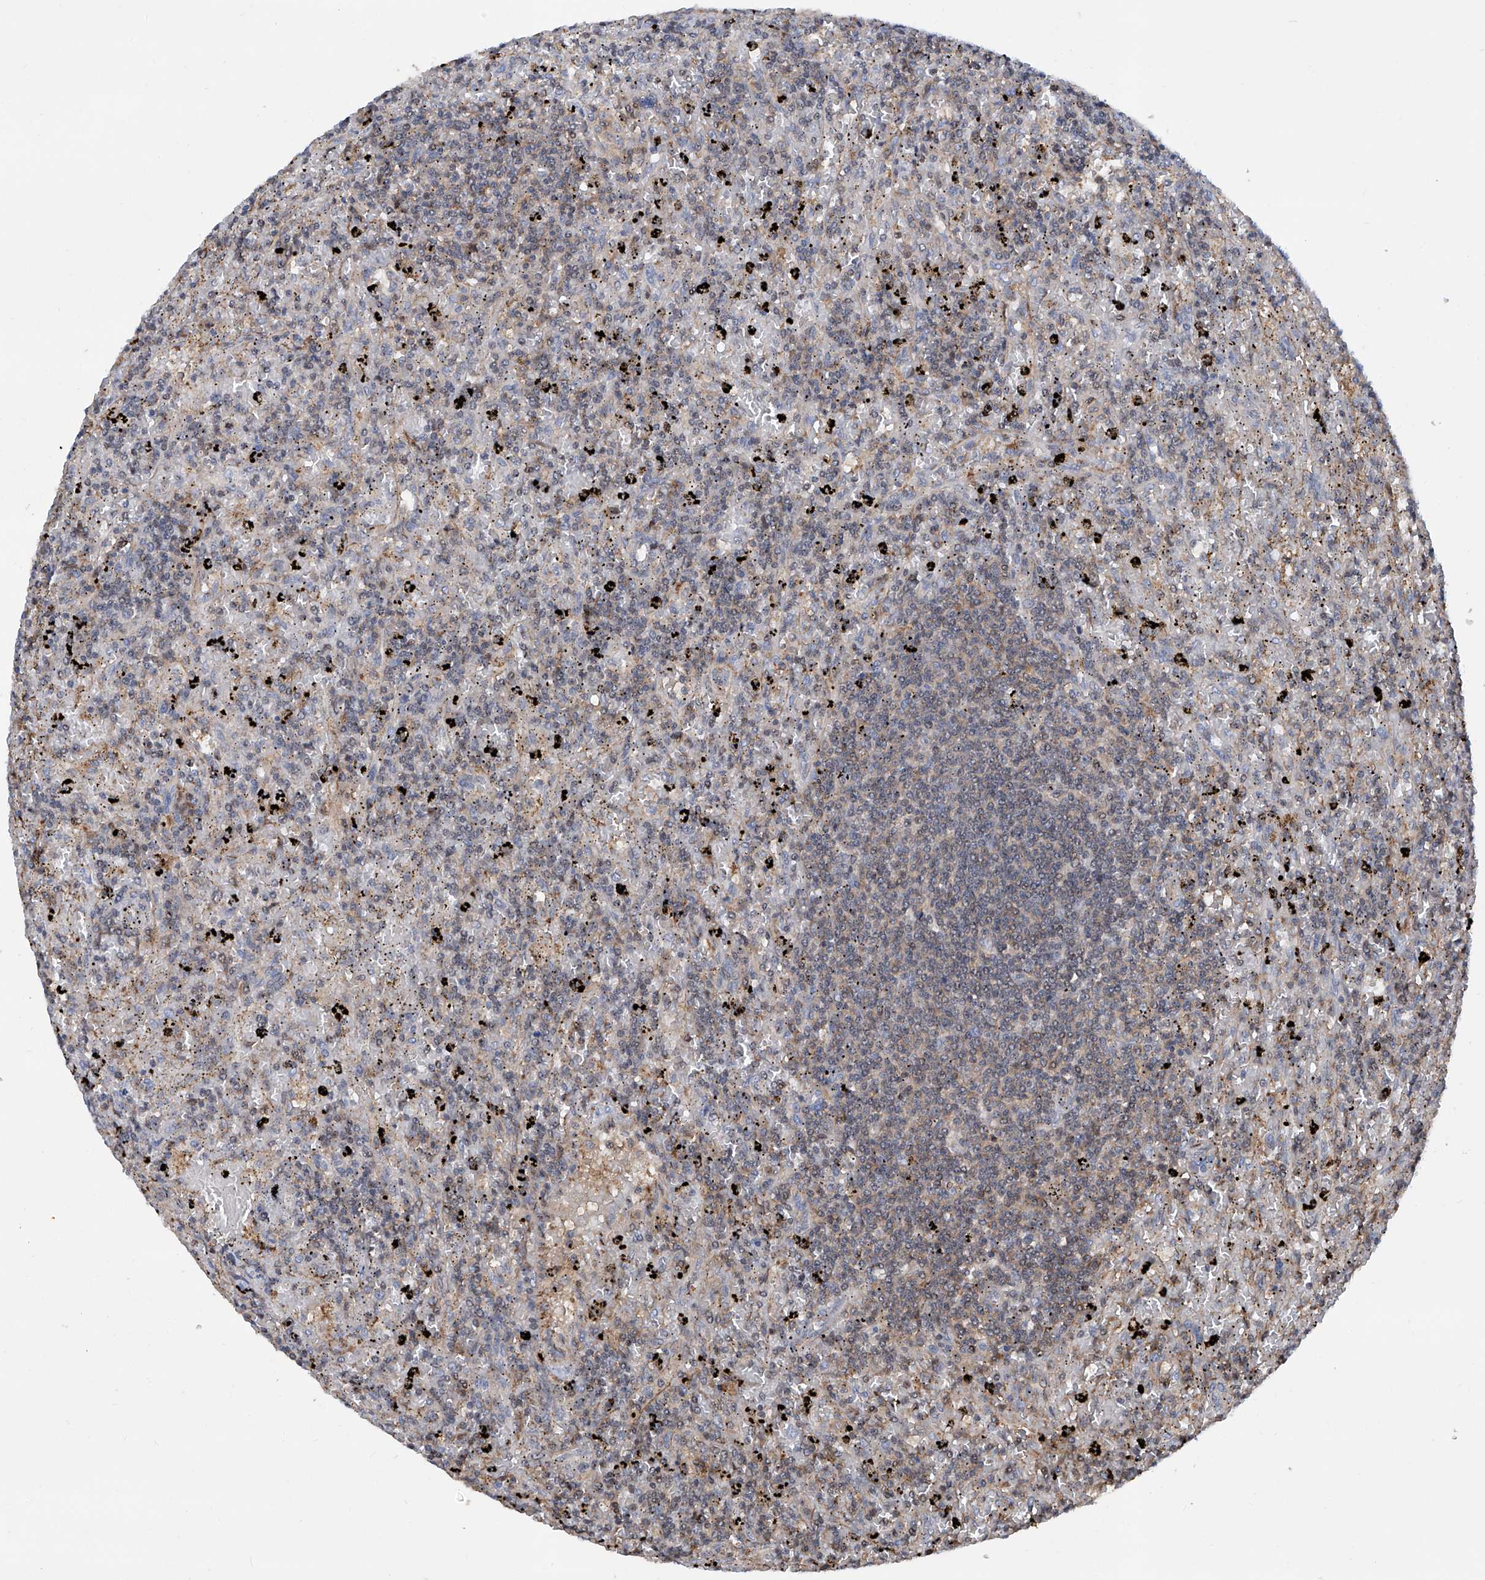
{"staining": {"intensity": "negative", "quantity": "none", "location": "none"}, "tissue": "lymphoma", "cell_type": "Tumor cells", "image_type": "cancer", "snomed": [{"axis": "morphology", "description": "Malignant lymphoma, non-Hodgkin's type, Low grade"}, {"axis": "topography", "description": "Spleen"}], "caption": "Immunohistochemistry of lymphoma demonstrates no expression in tumor cells.", "gene": "NT5C3A", "patient": {"sex": "male", "age": 76}}